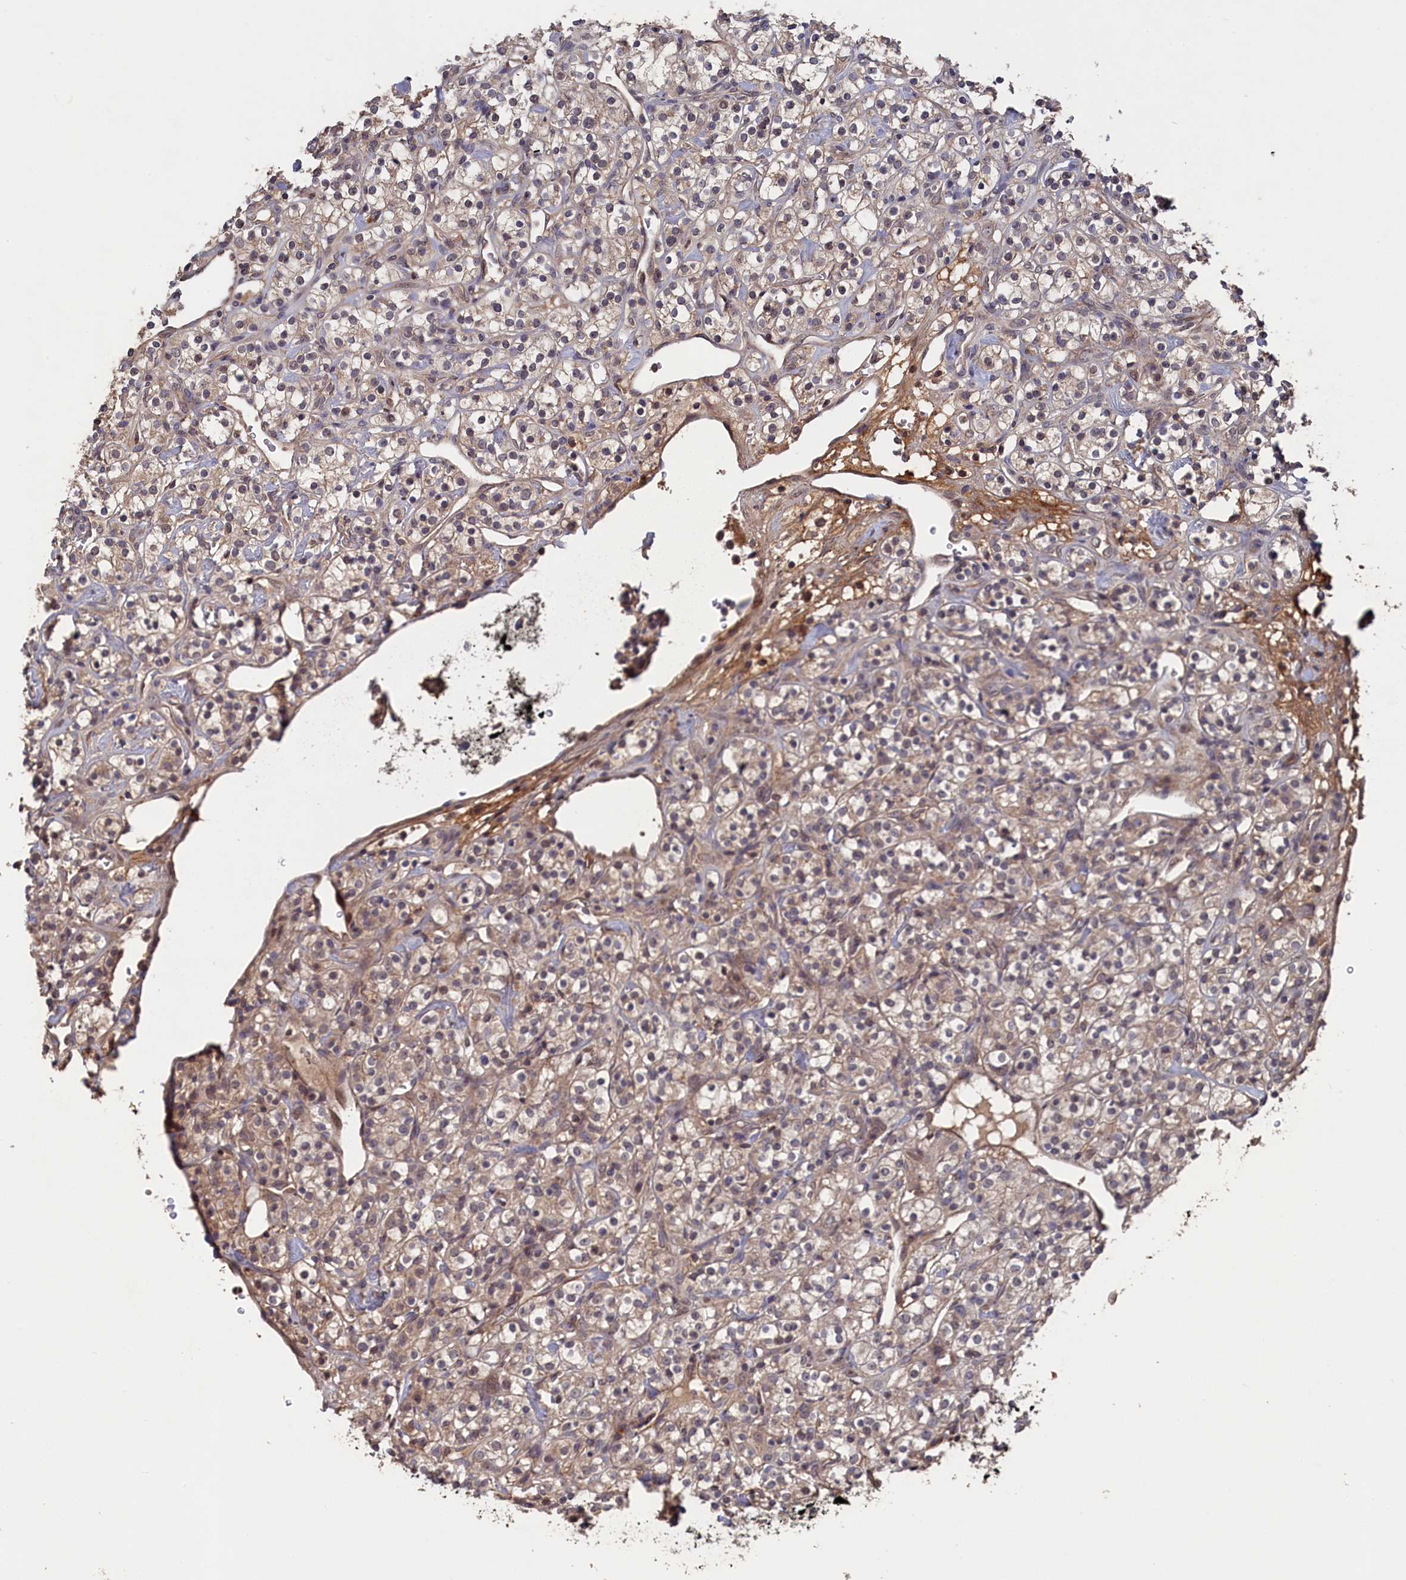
{"staining": {"intensity": "weak", "quantity": "25%-75%", "location": "cytoplasmic/membranous"}, "tissue": "renal cancer", "cell_type": "Tumor cells", "image_type": "cancer", "snomed": [{"axis": "morphology", "description": "Adenocarcinoma, NOS"}, {"axis": "topography", "description": "Kidney"}], "caption": "Adenocarcinoma (renal) stained with DAB IHC exhibits low levels of weak cytoplasmic/membranous expression in approximately 25%-75% of tumor cells.", "gene": "TMC5", "patient": {"sex": "male", "age": 77}}